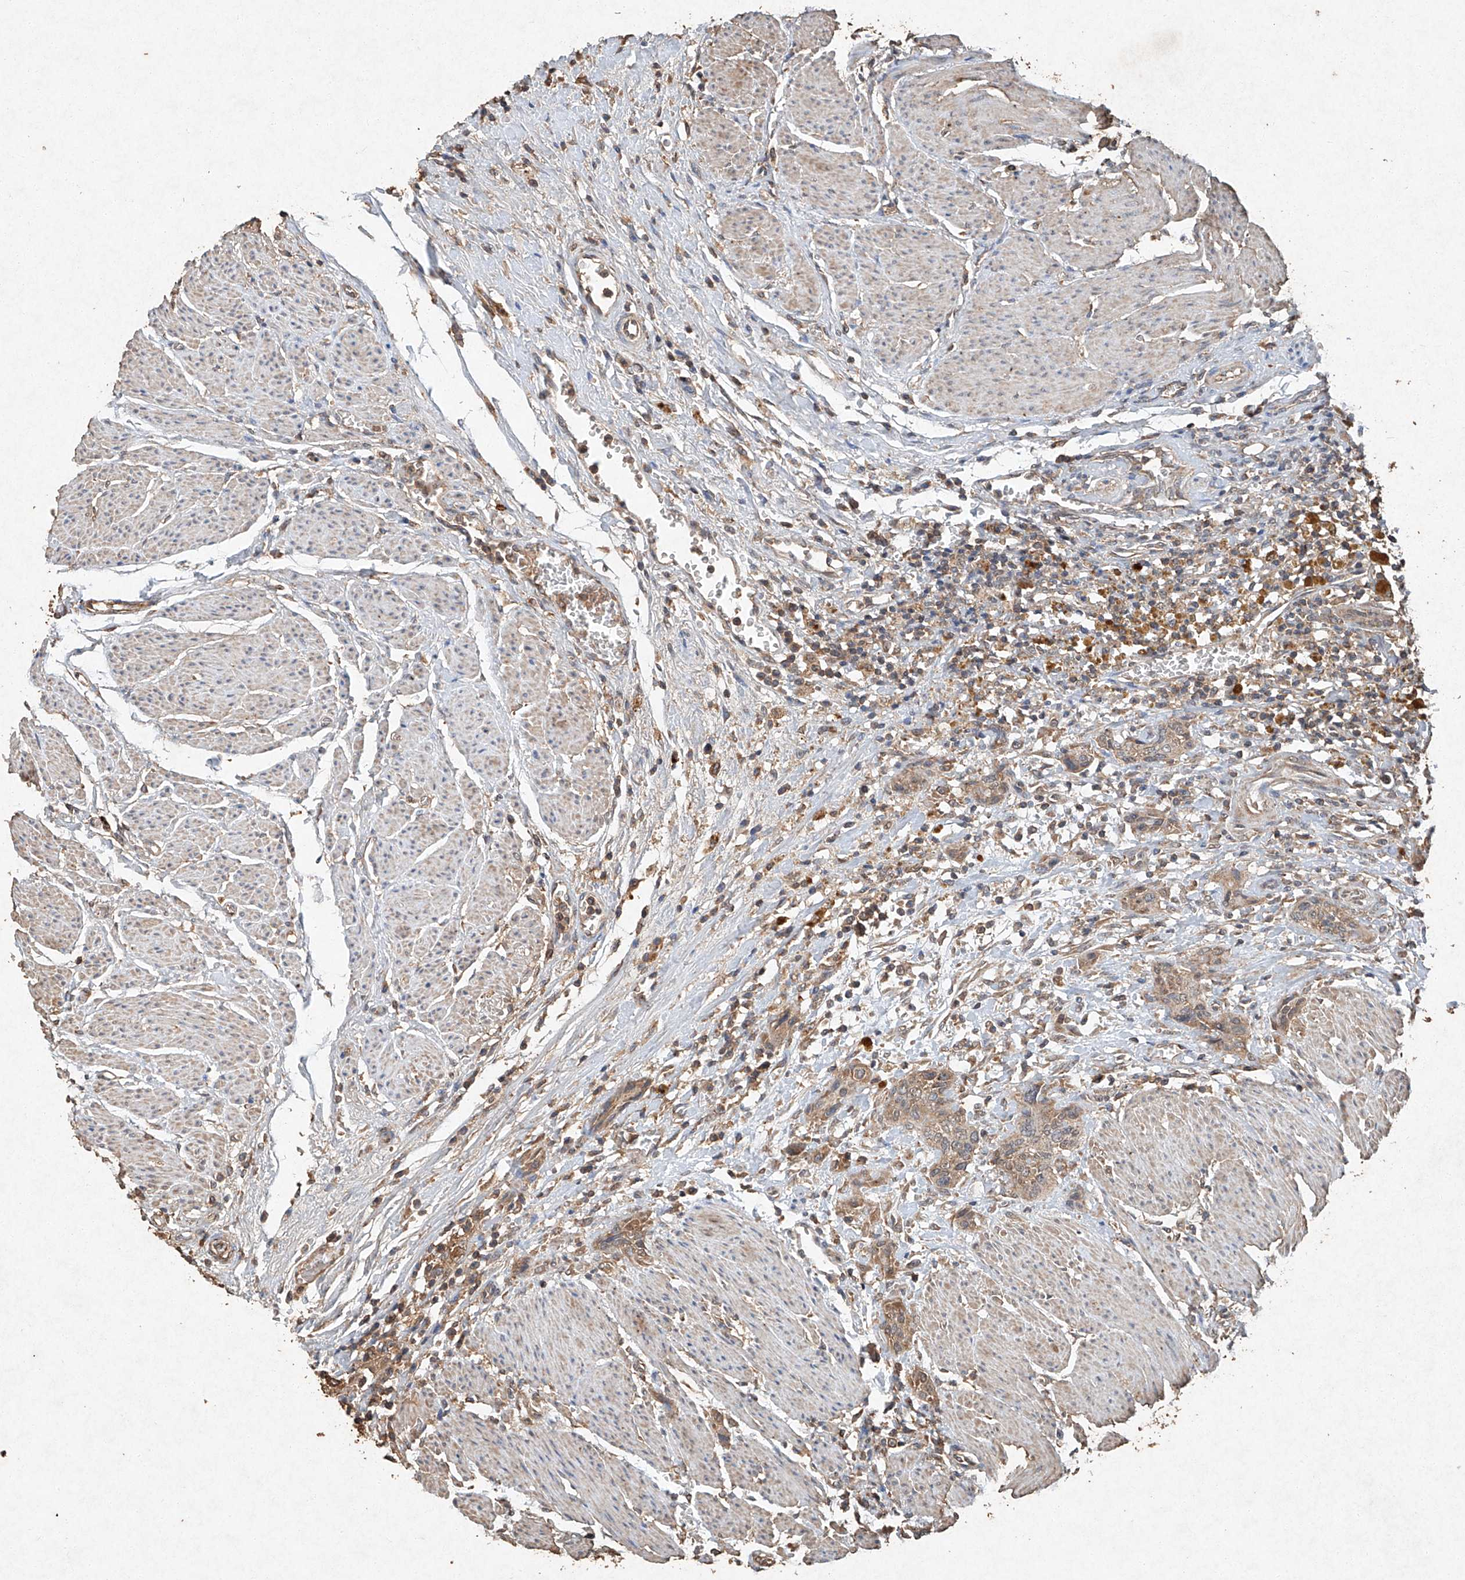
{"staining": {"intensity": "weak", "quantity": ">75%", "location": "cytoplasmic/membranous"}, "tissue": "urothelial cancer", "cell_type": "Tumor cells", "image_type": "cancer", "snomed": [{"axis": "morphology", "description": "Urothelial carcinoma, High grade"}, {"axis": "topography", "description": "Urinary bladder"}], "caption": "Urothelial carcinoma (high-grade) was stained to show a protein in brown. There is low levels of weak cytoplasmic/membranous staining in about >75% of tumor cells. The staining was performed using DAB (3,3'-diaminobenzidine) to visualize the protein expression in brown, while the nuclei were stained in blue with hematoxylin (Magnification: 20x).", "gene": "STK3", "patient": {"sex": "male", "age": 35}}